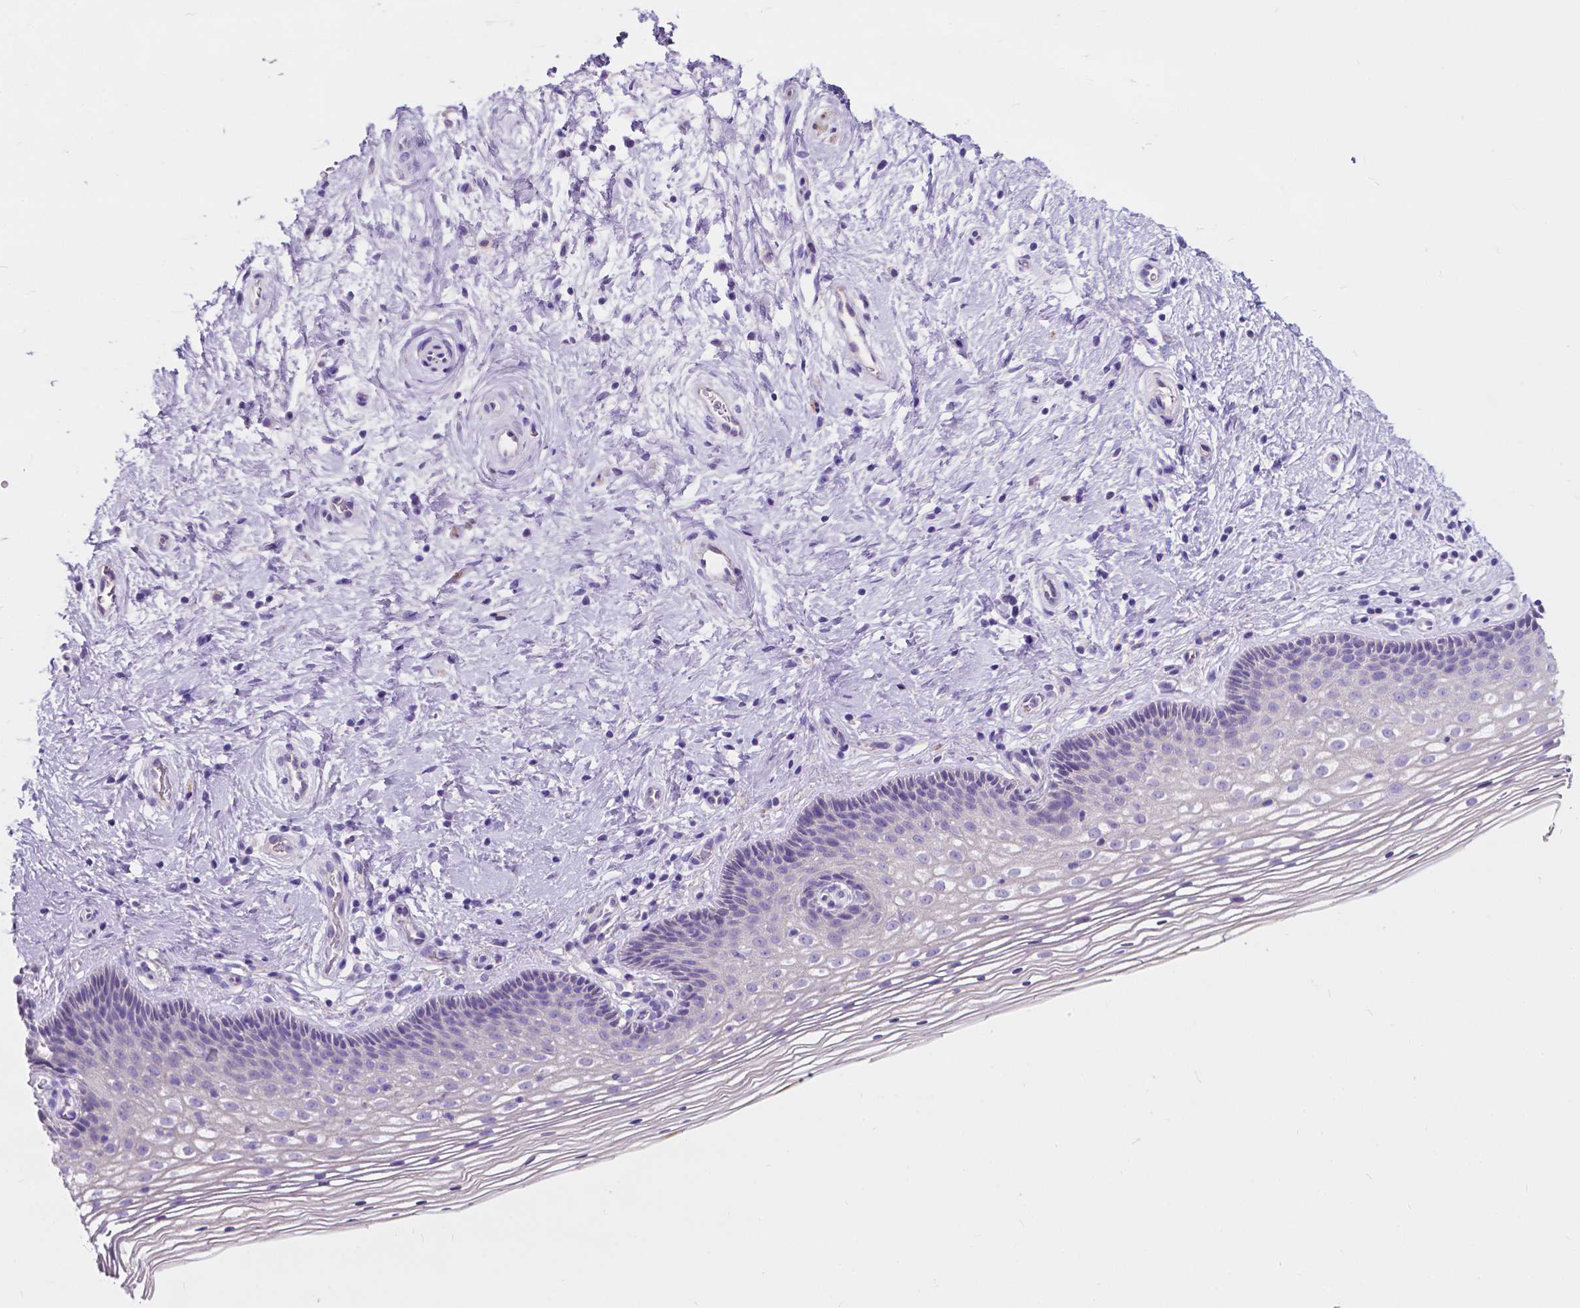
{"staining": {"intensity": "negative", "quantity": "none", "location": "none"}, "tissue": "cervix", "cell_type": "Glandular cells", "image_type": "normal", "snomed": [{"axis": "morphology", "description": "Normal tissue, NOS"}, {"axis": "topography", "description": "Cervix"}], "caption": "High power microscopy histopathology image of an immunohistochemistry photomicrograph of normal cervix, revealing no significant expression in glandular cells. Brightfield microscopy of immunohistochemistry (IHC) stained with DAB (3,3'-diaminobenzidine) (brown) and hematoxylin (blue), captured at high magnification.", "gene": "GNAO1", "patient": {"sex": "female", "age": 34}}